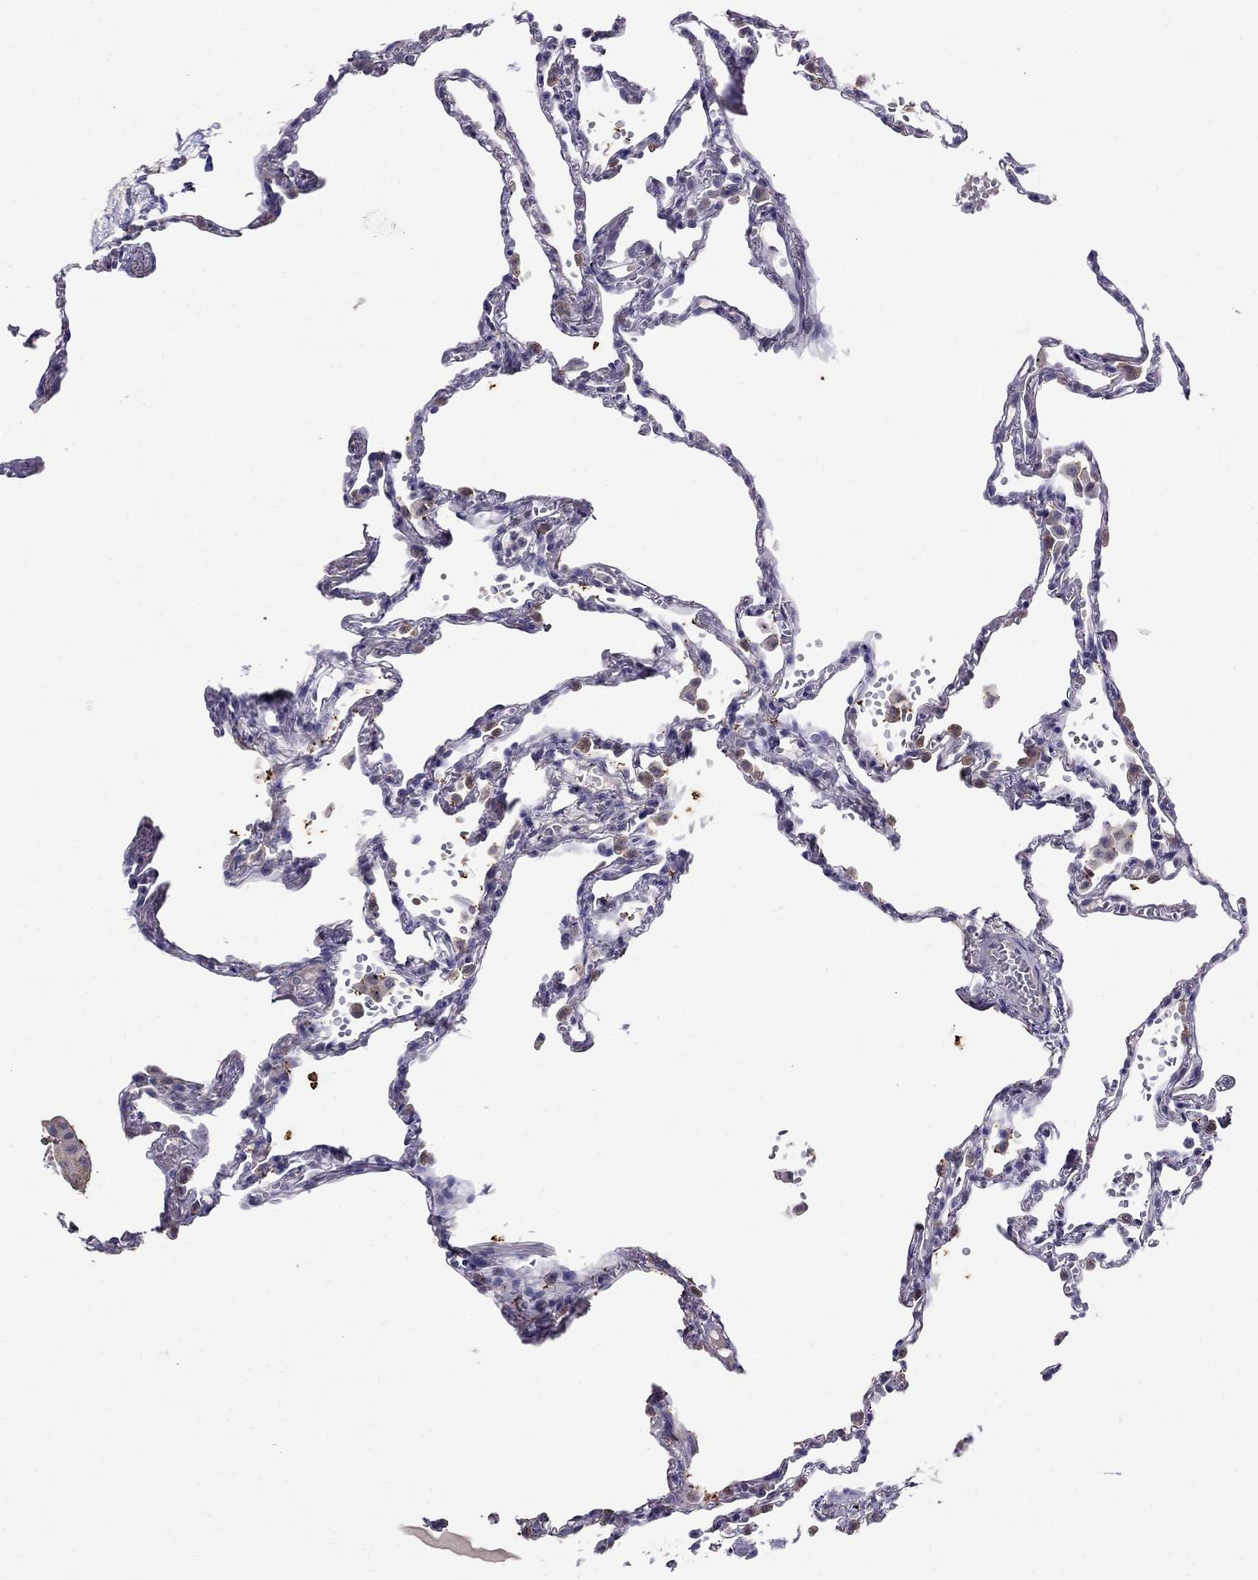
{"staining": {"intensity": "negative", "quantity": "none", "location": "none"}, "tissue": "lung", "cell_type": "Alveolar cells", "image_type": "normal", "snomed": [{"axis": "morphology", "description": "Normal tissue, NOS"}, {"axis": "topography", "description": "Lung"}], "caption": "Histopathology image shows no protein staining in alveolar cells of normal lung. (DAB immunohistochemistry with hematoxylin counter stain).", "gene": "MYO3B", "patient": {"sex": "male", "age": 78}}